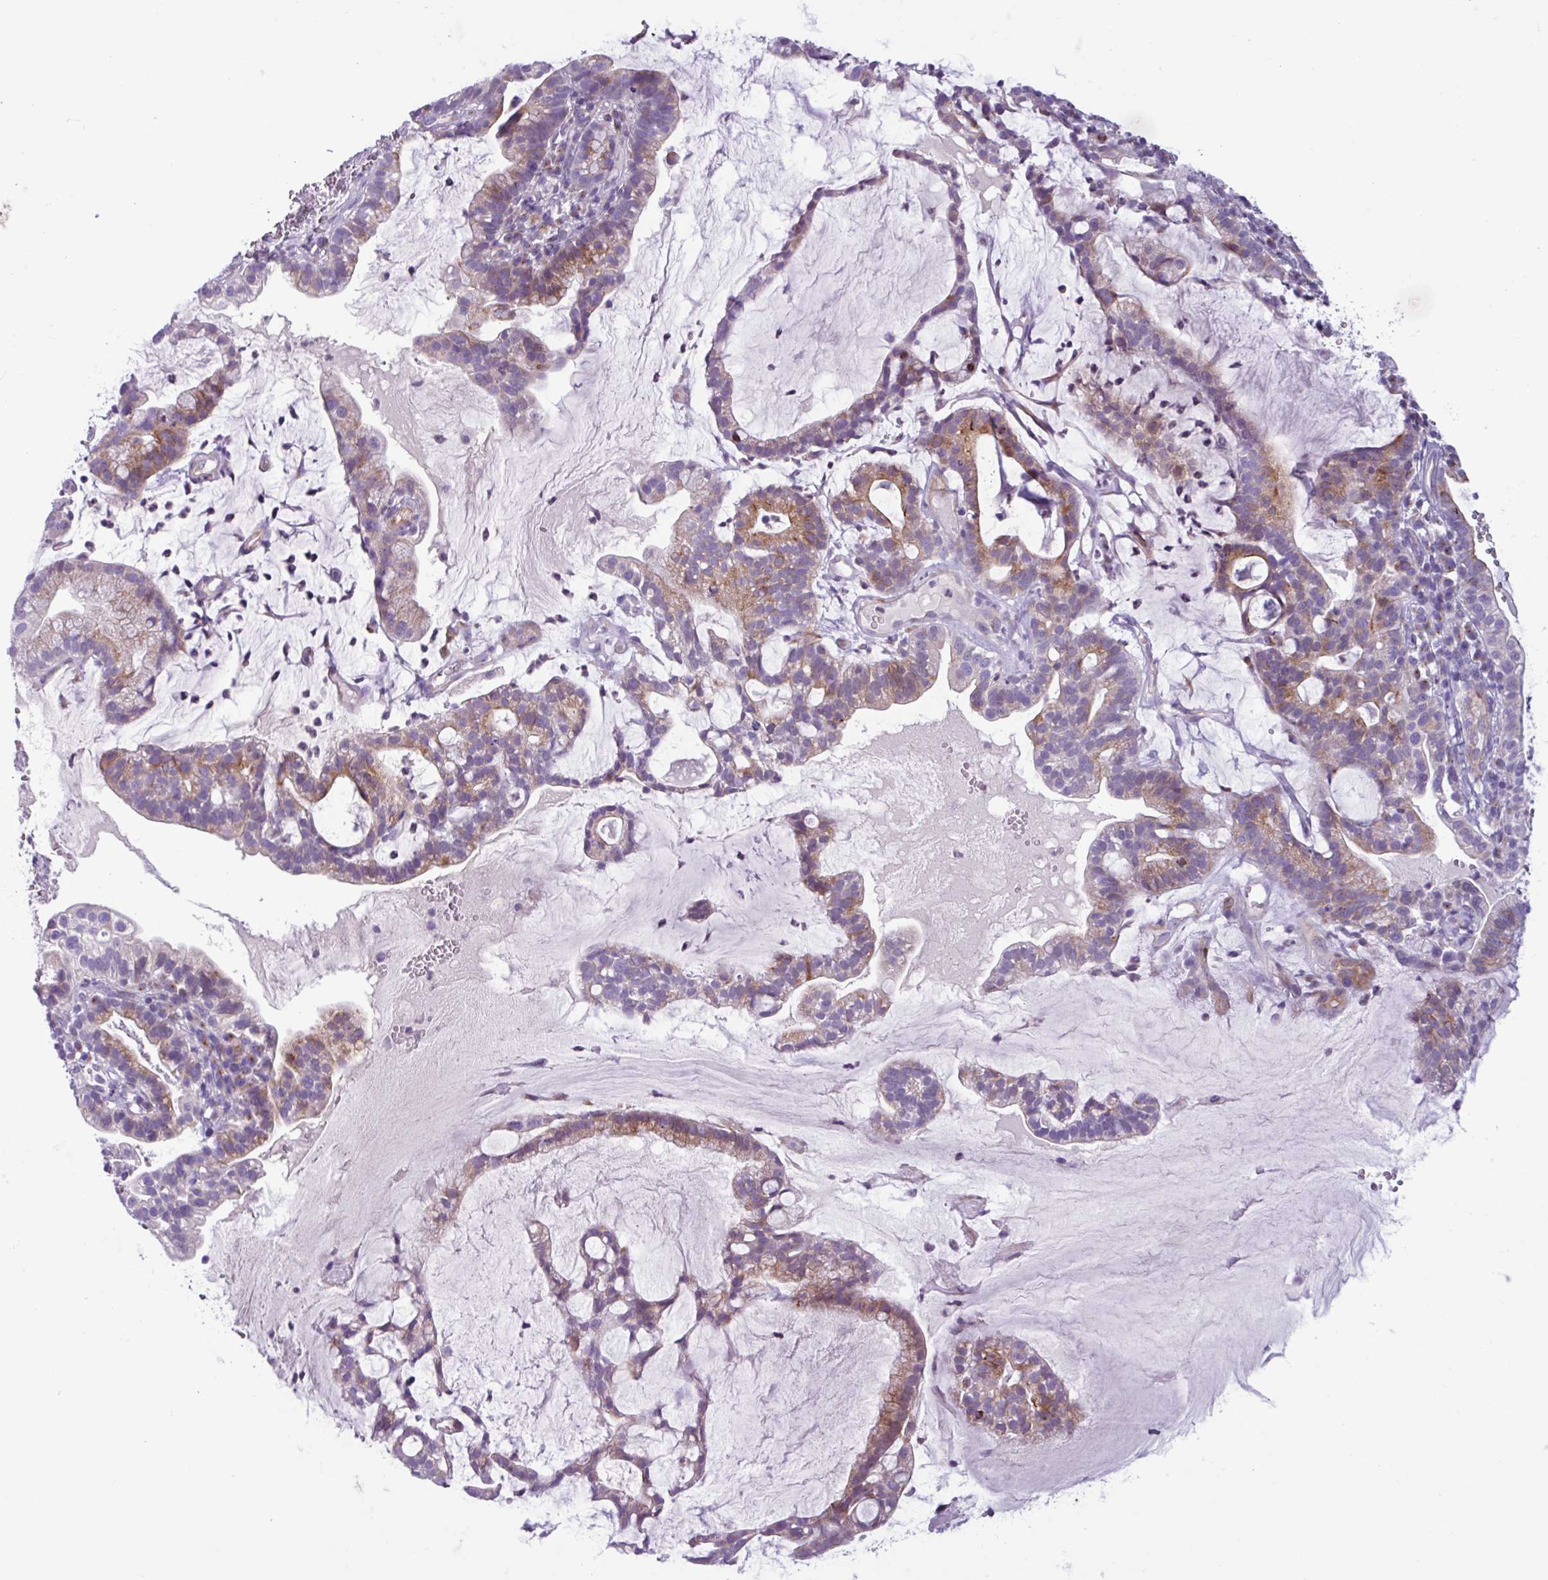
{"staining": {"intensity": "moderate", "quantity": "25%-75%", "location": "cytoplasmic/membranous"}, "tissue": "cervical cancer", "cell_type": "Tumor cells", "image_type": "cancer", "snomed": [{"axis": "morphology", "description": "Adenocarcinoma, NOS"}, {"axis": "topography", "description": "Cervix"}], "caption": "This is an image of IHC staining of cervical cancer, which shows moderate staining in the cytoplasmic/membranous of tumor cells.", "gene": "ADGRE1", "patient": {"sex": "female", "age": 41}}